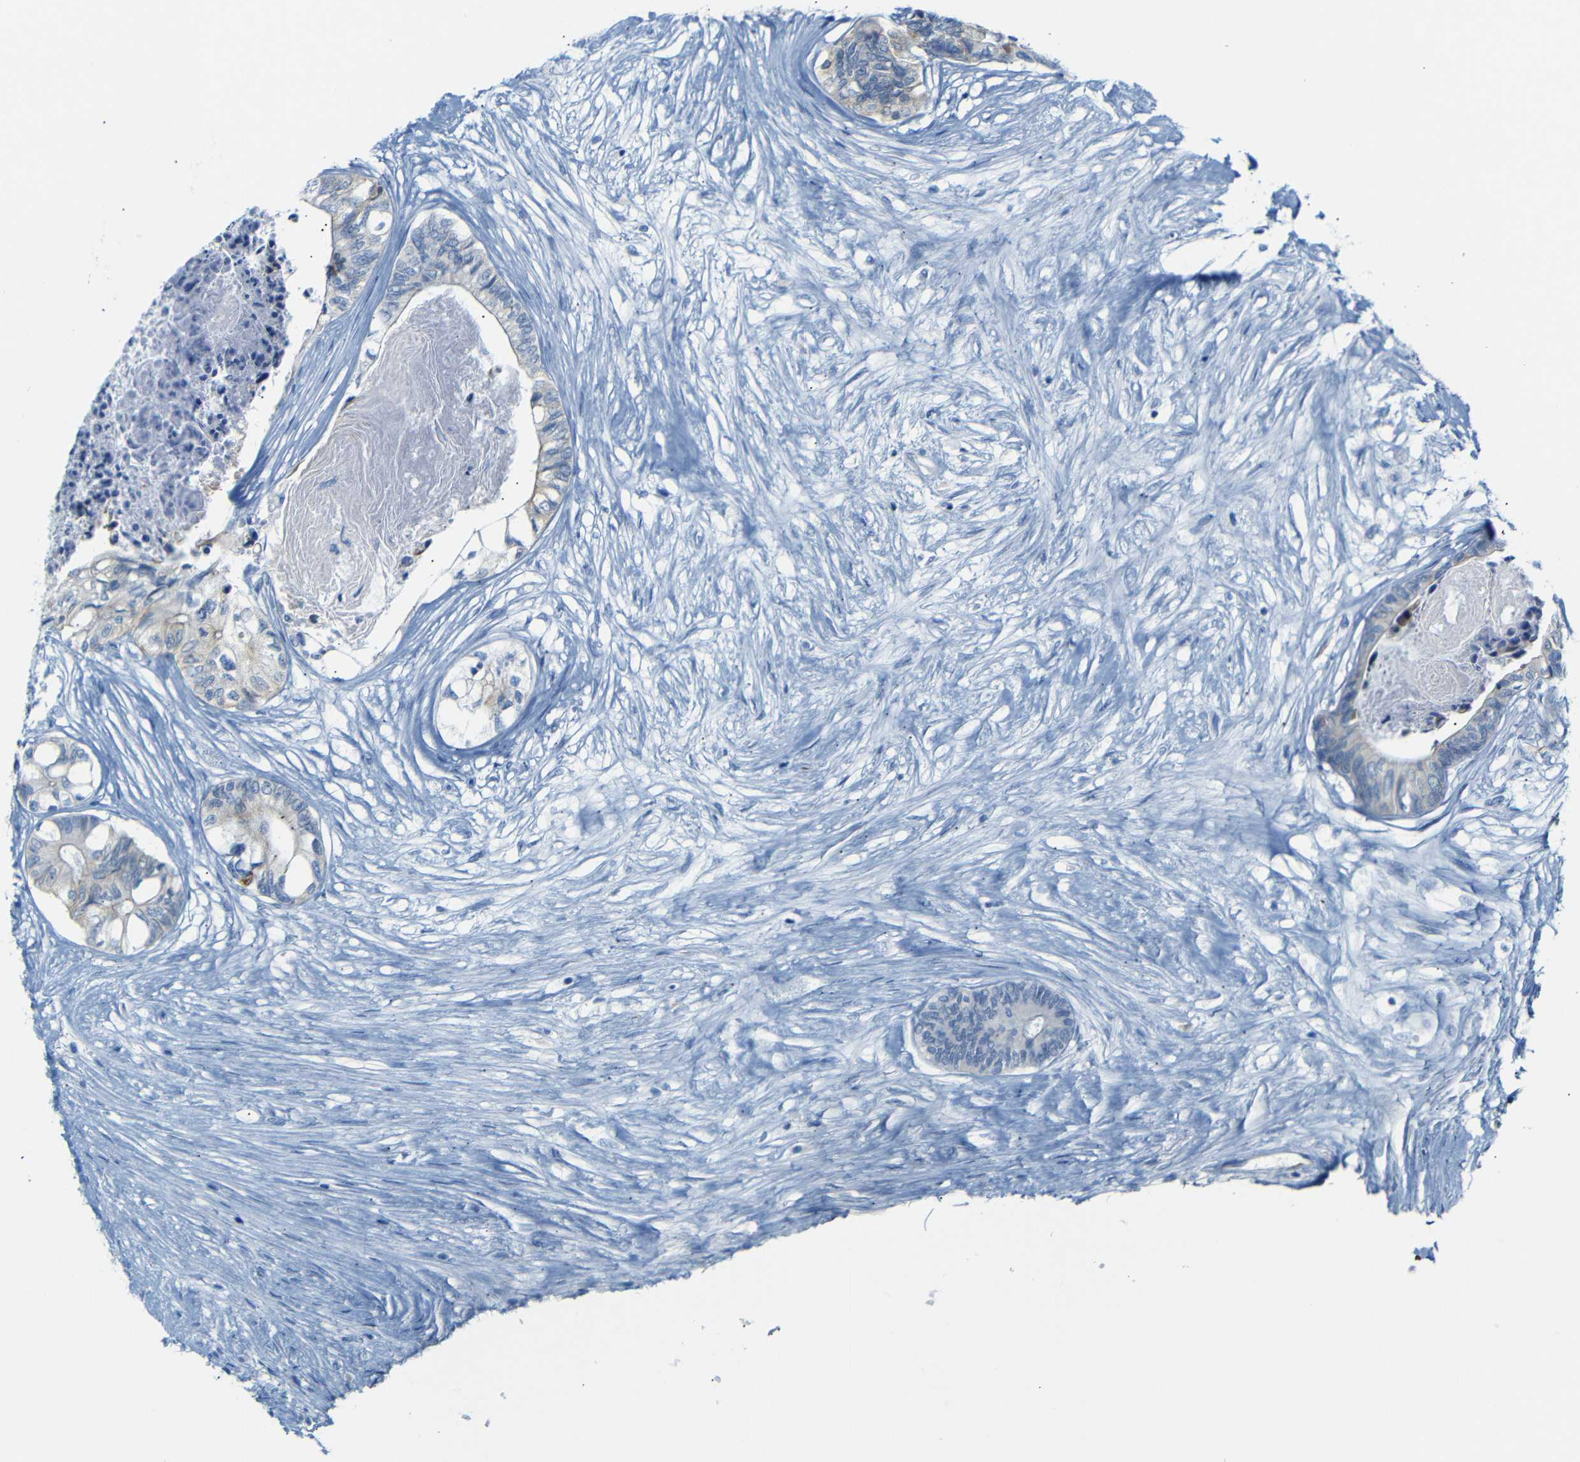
{"staining": {"intensity": "weak", "quantity": ">75%", "location": "cytoplasmic/membranous"}, "tissue": "colorectal cancer", "cell_type": "Tumor cells", "image_type": "cancer", "snomed": [{"axis": "morphology", "description": "Adenocarcinoma, NOS"}, {"axis": "topography", "description": "Rectum"}], "caption": "Human colorectal cancer (adenocarcinoma) stained with a protein marker displays weak staining in tumor cells.", "gene": "DYNAP", "patient": {"sex": "male", "age": 63}}